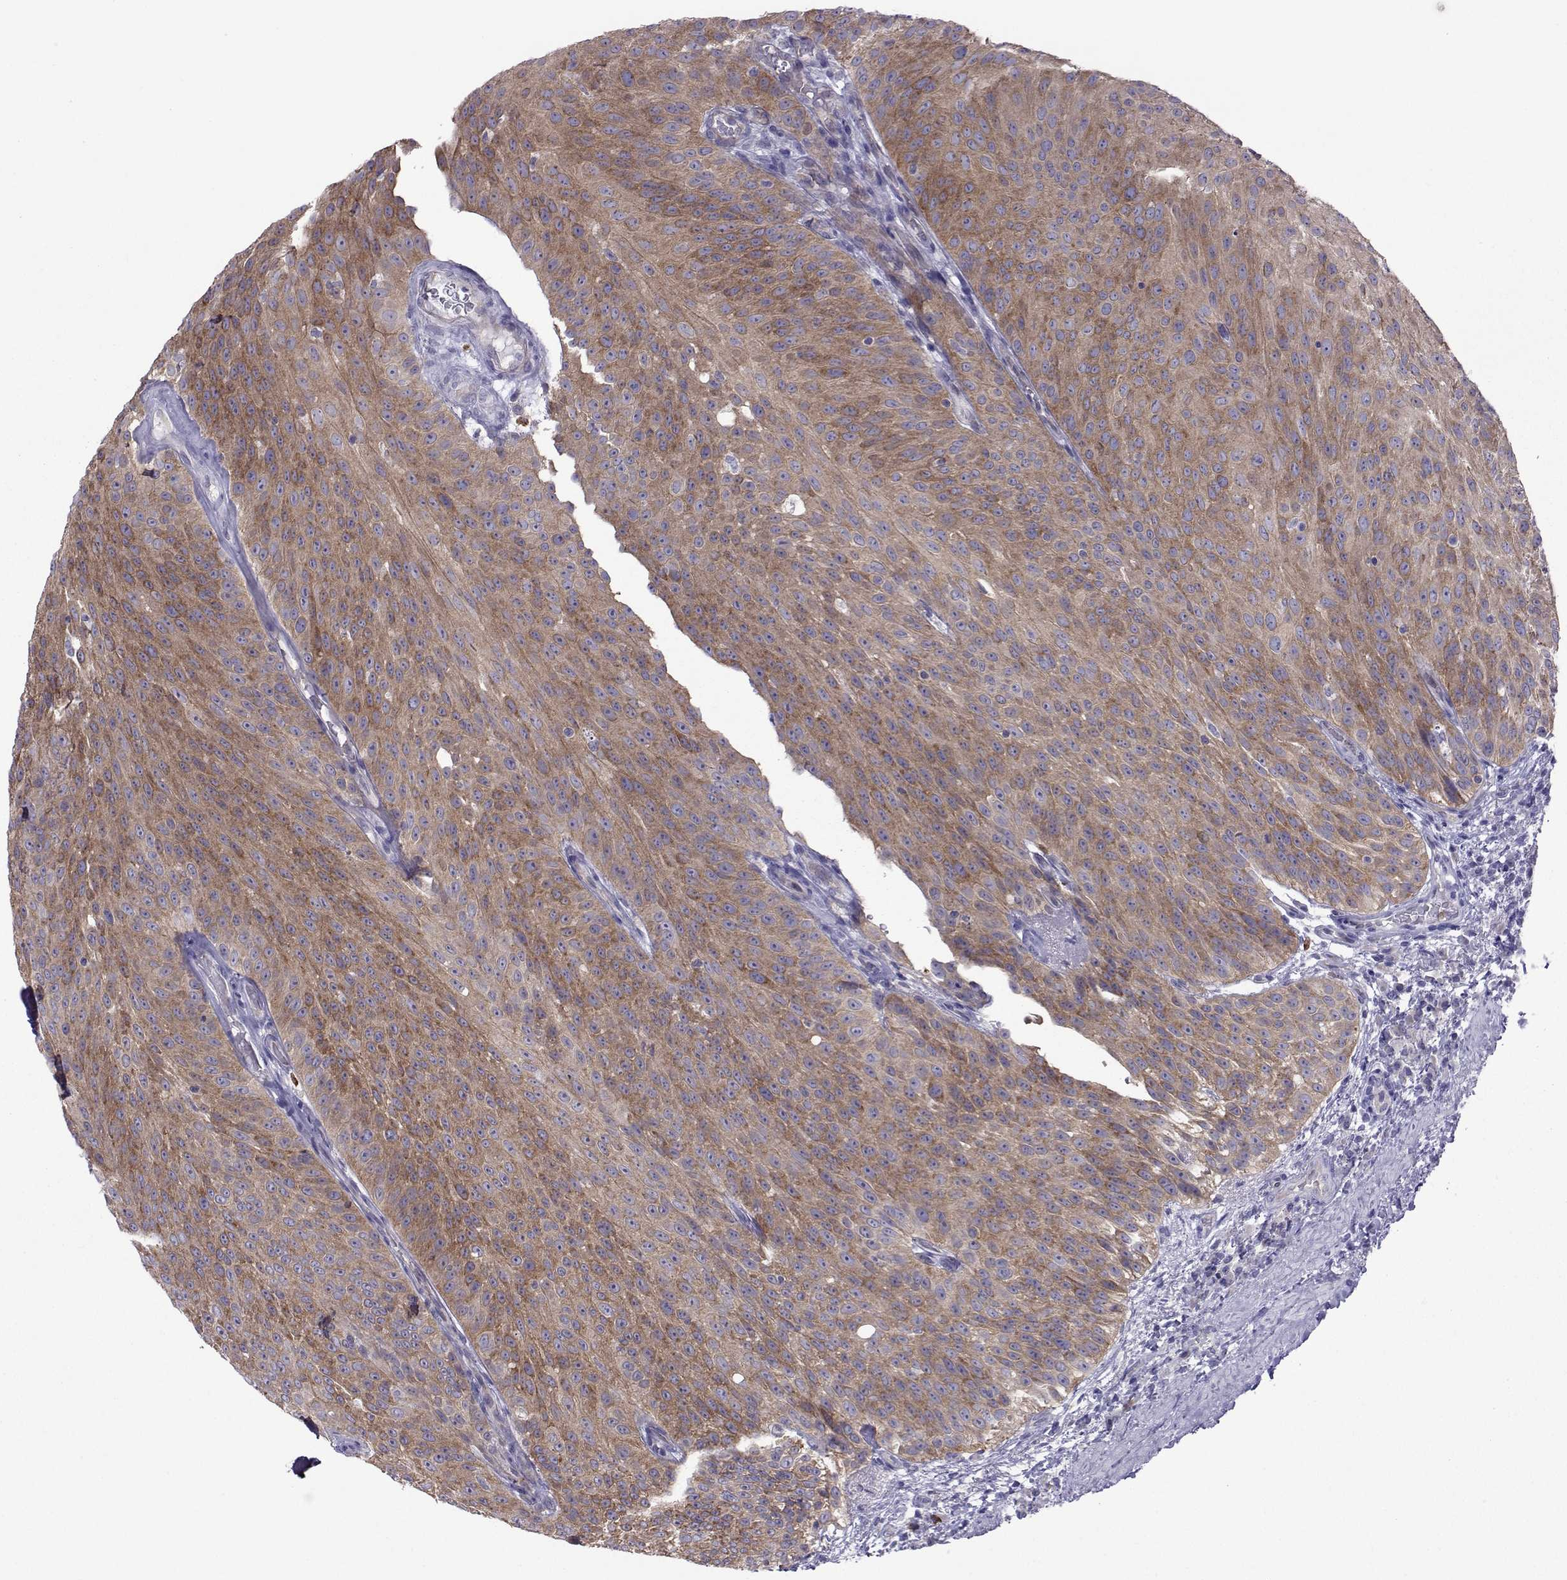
{"staining": {"intensity": "moderate", "quantity": ">75%", "location": "cytoplasmic/membranous"}, "tissue": "urothelial cancer", "cell_type": "Tumor cells", "image_type": "cancer", "snomed": [{"axis": "morphology", "description": "Urothelial carcinoma, Low grade"}, {"axis": "topography", "description": "Urinary bladder"}], "caption": "This histopathology image displays immunohistochemistry (IHC) staining of human urothelial cancer, with medium moderate cytoplasmic/membranous positivity in approximately >75% of tumor cells.", "gene": "COL22A1", "patient": {"sex": "male", "age": 78}}